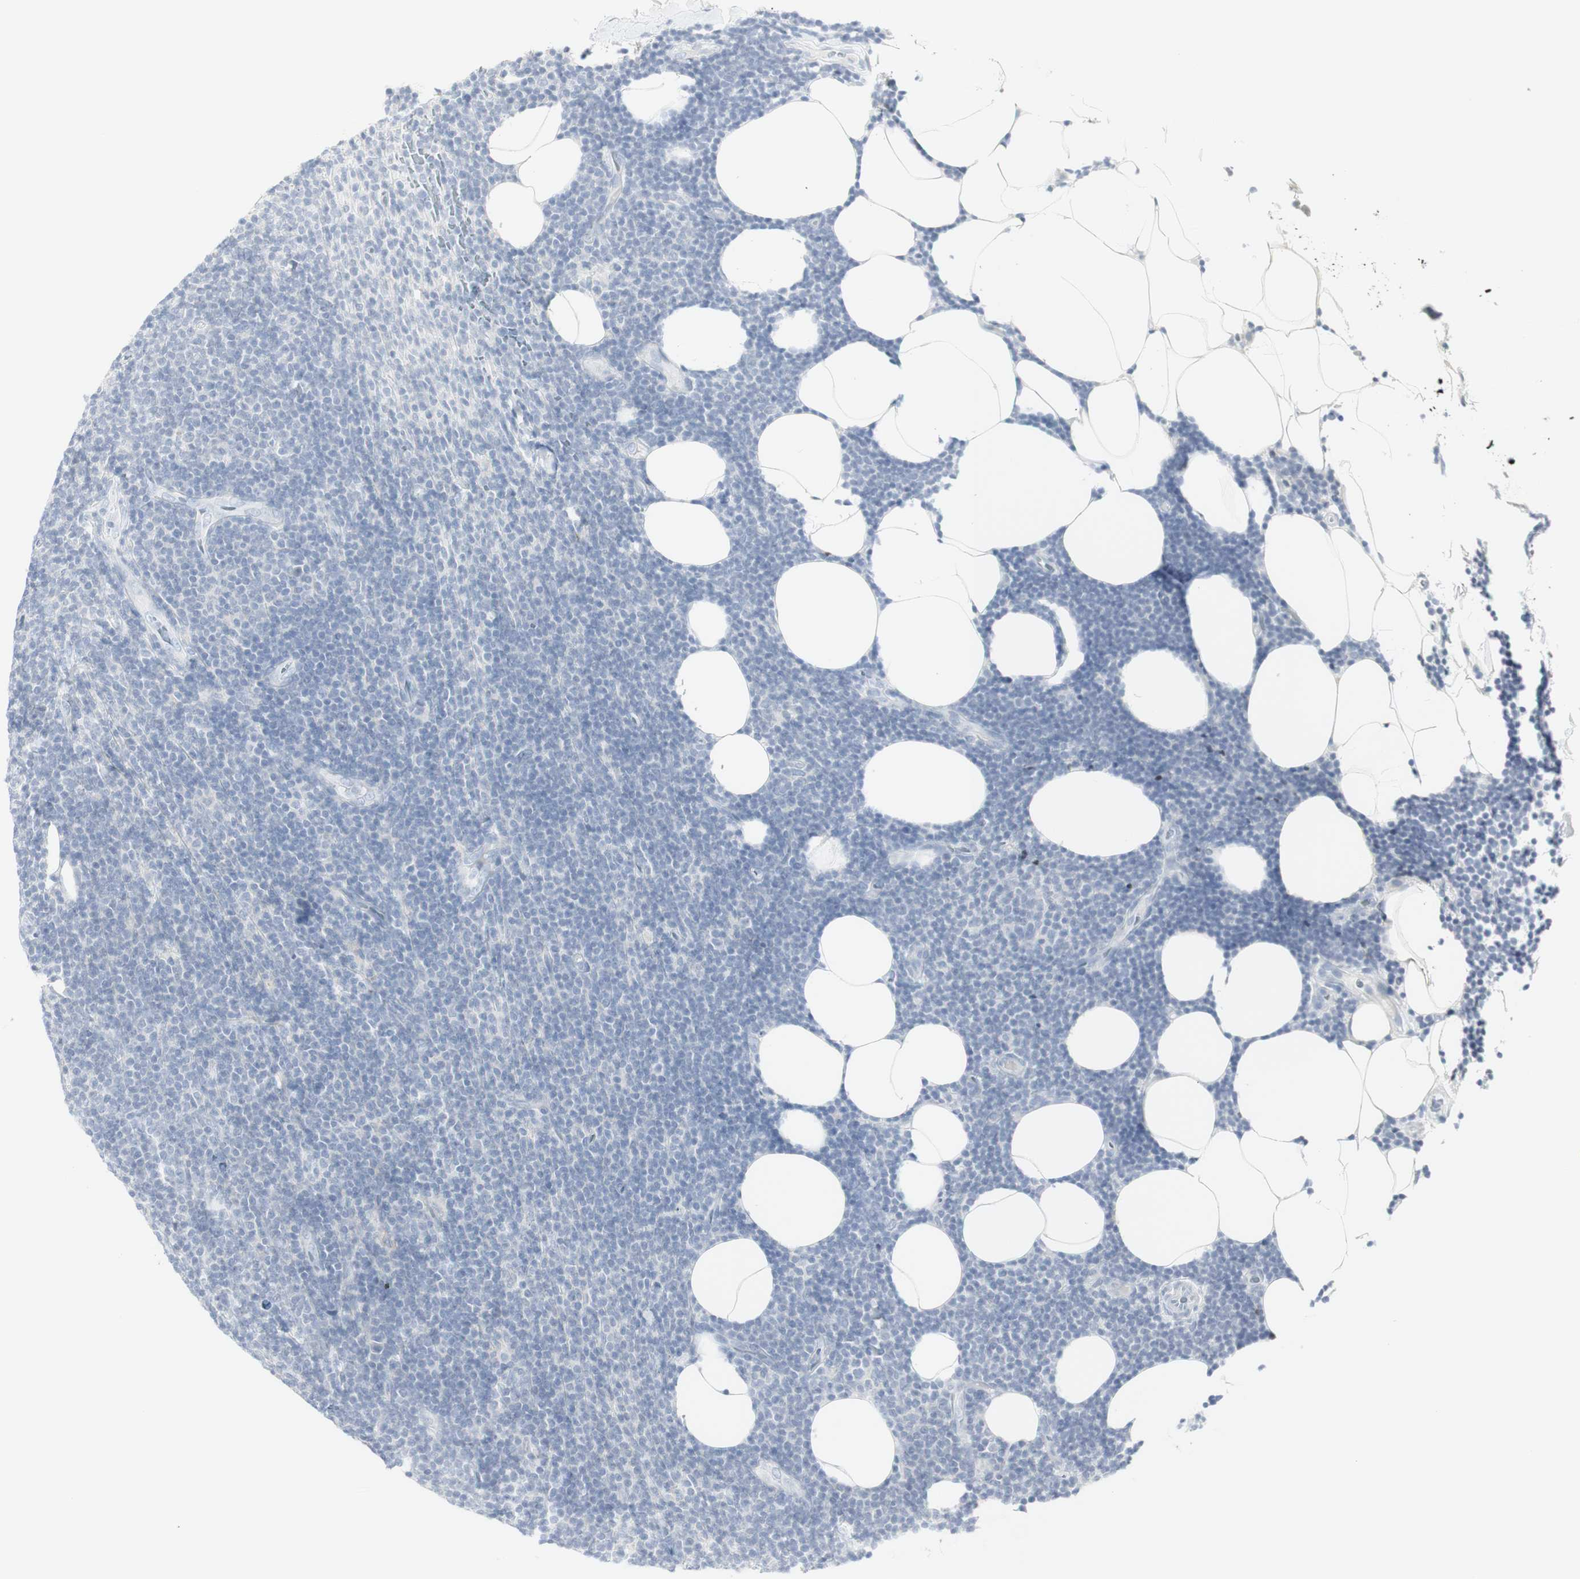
{"staining": {"intensity": "negative", "quantity": "none", "location": "none"}, "tissue": "lymphoma", "cell_type": "Tumor cells", "image_type": "cancer", "snomed": [{"axis": "morphology", "description": "Malignant lymphoma, non-Hodgkin's type, Low grade"}, {"axis": "topography", "description": "Lymph node"}], "caption": "Immunohistochemistry of human lymphoma displays no positivity in tumor cells.", "gene": "MDK", "patient": {"sex": "male", "age": 66}}